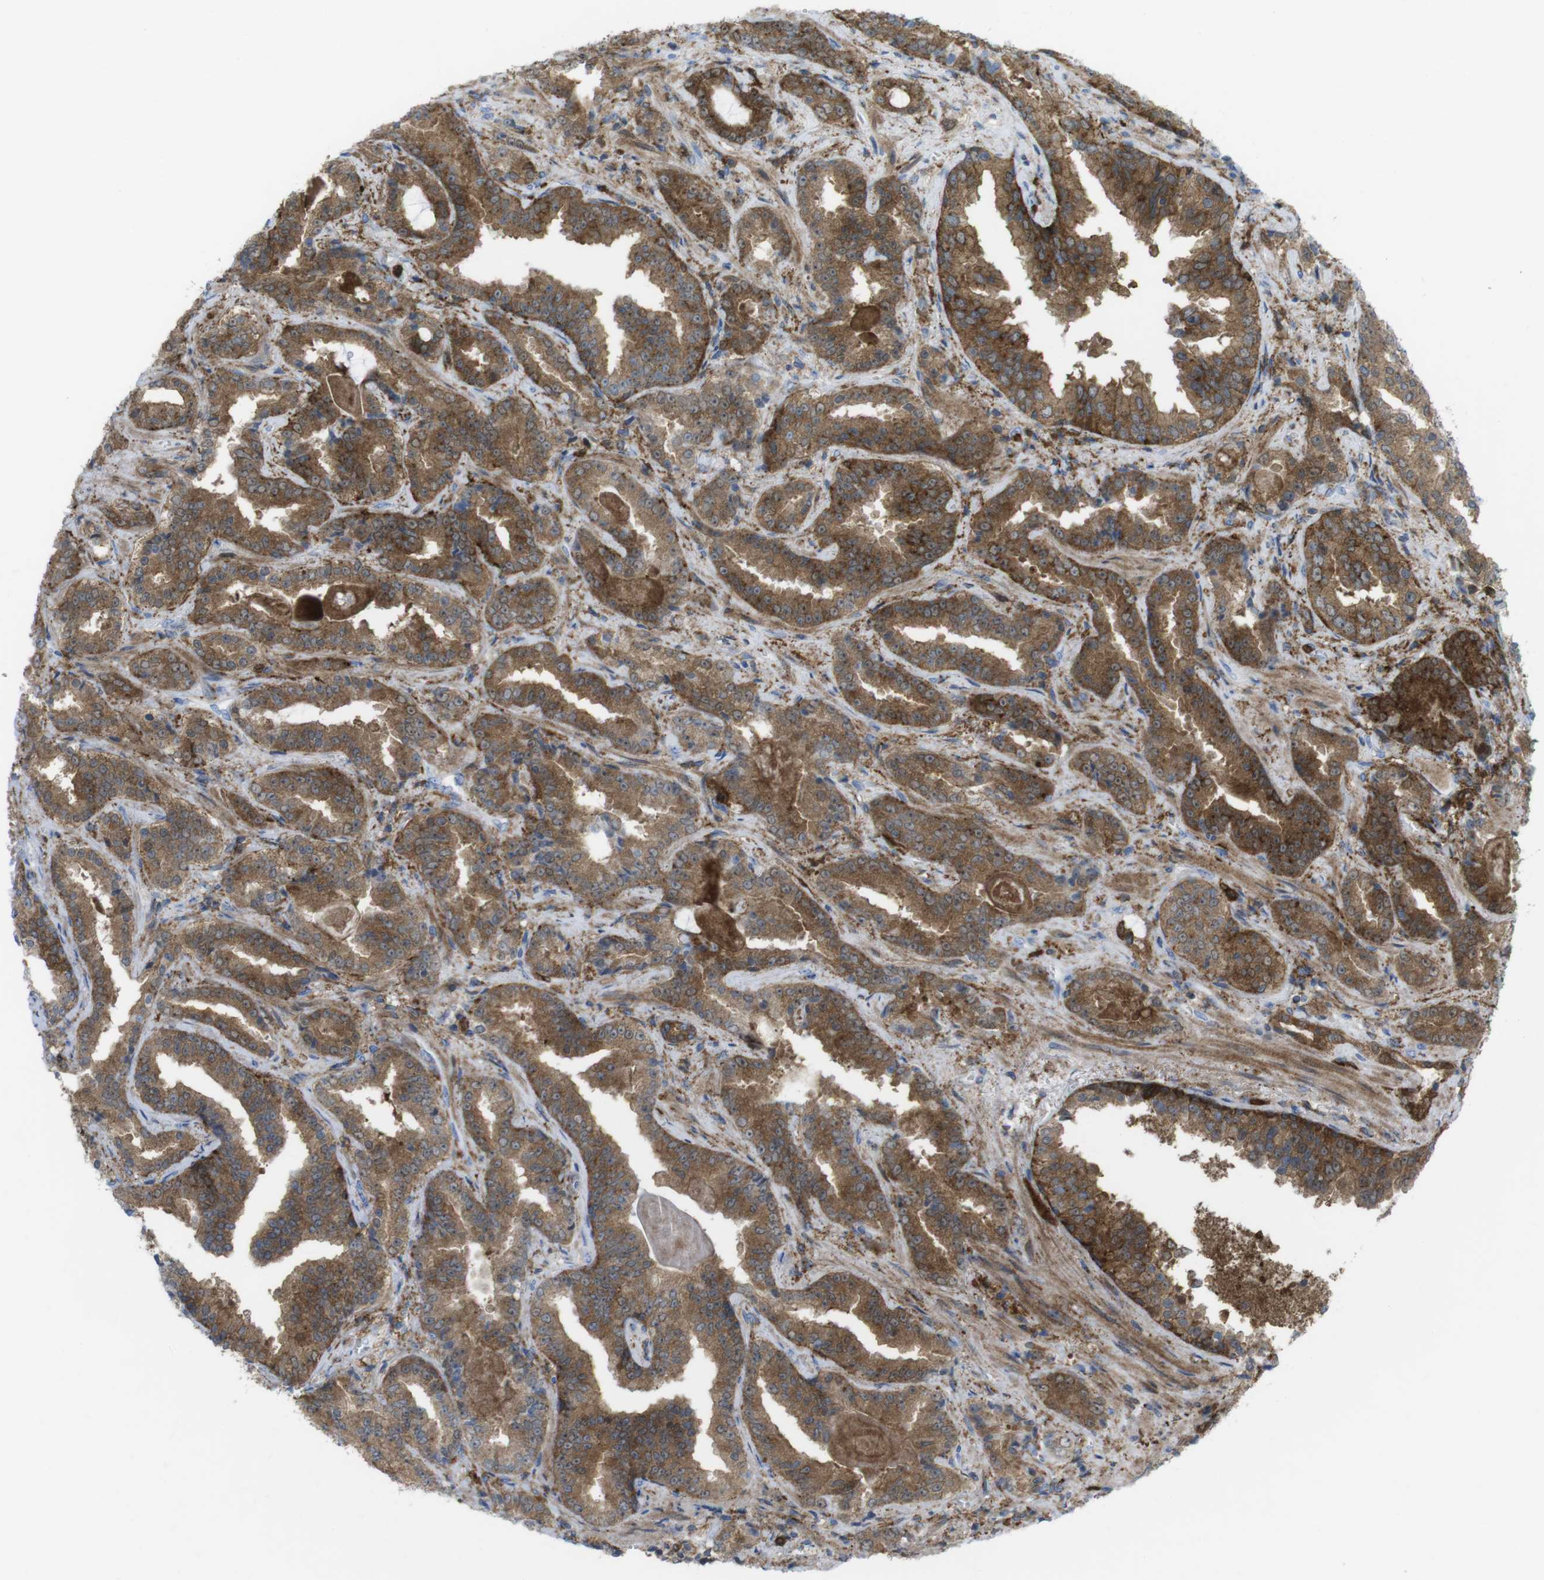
{"staining": {"intensity": "moderate", "quantity": ">75%", "location": "cytoplasmic/membranous"}, "tissue": "prostate cancer", "cell_type": "Tumor cells", "image_type": "cancer", "snomed": [{"axis": "morphology", "description": "Adenocarcinoma, Low grade"}, {"axis": "topography", "description": "Prostate"}], "caption": "Immunohistochemical staining of human low-grade adenocarcinoma (prostate) shows medium levels of moderate cytoplasmic/membranous staining in about >75% of tumor cells.", "gene": "PRKCD", "patient": {"sex": "male", "age": 60}}